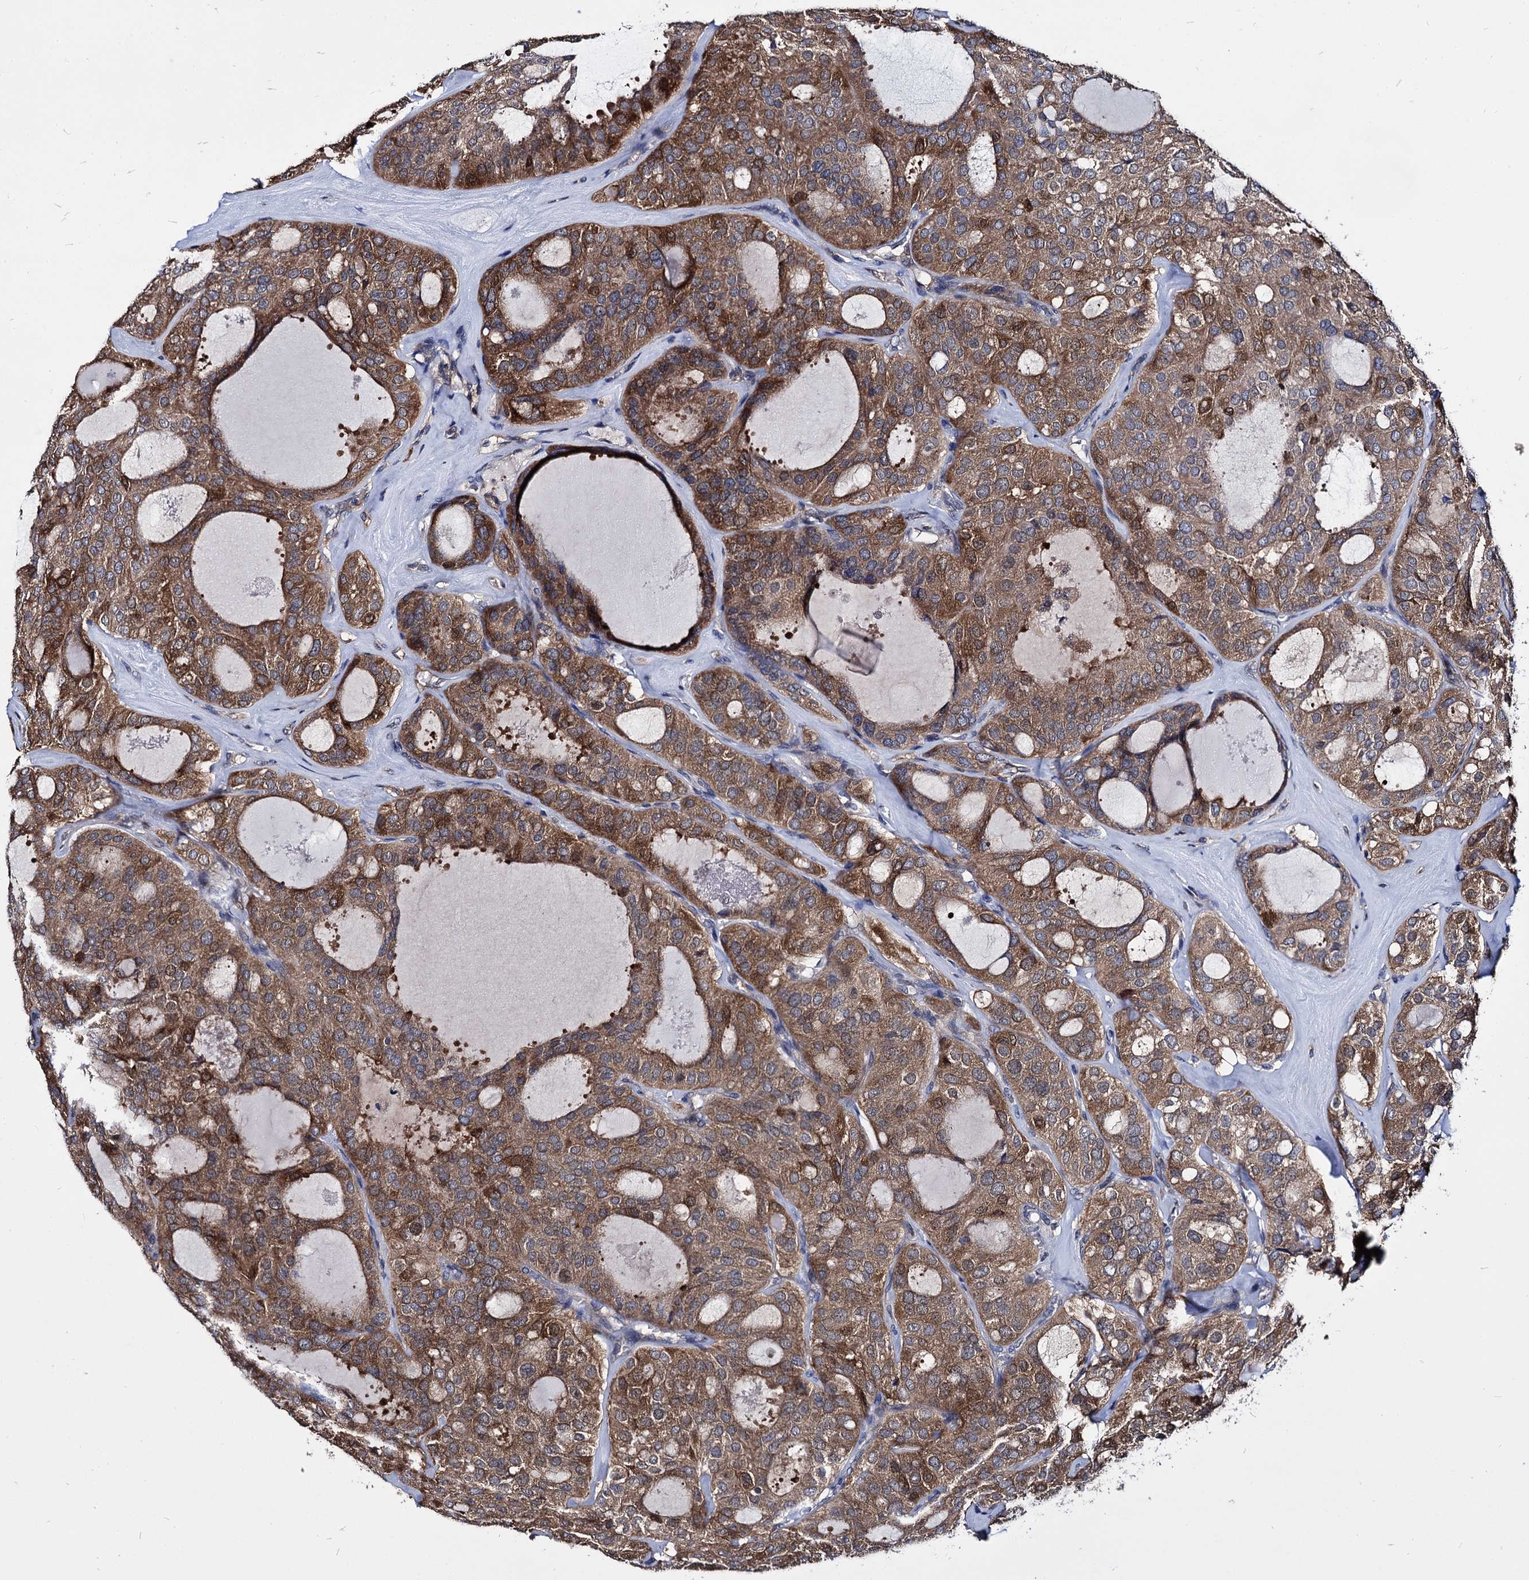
{"staining": {"intensity": "moderate", "quantity": ">75%", "location": "cytoplasmic/membranous"}, "tissue": "thyroid cancer", "cell_type": "Tumor cells", "image_type": "cancer", "snomed": [{"axis": "morphology", "description": "Follicular adenoma carcinoma, NOS"}, {"axis": "topography", "description": "Thyroid gland"}], "caption": "Immunohistochemical staining of human thyroid follicular adenoma carcinoma demonstrates medium levels of moderate cytoplasmic/membranous protein expression in approximately >75% of tumor cells. The staining is performed using DAB brown chromogen to label protein expression. The nuclei are counter-stained blue using hematoxylin.", "gene": "NME1", "patient": {"sex": "male", "age": 75}}